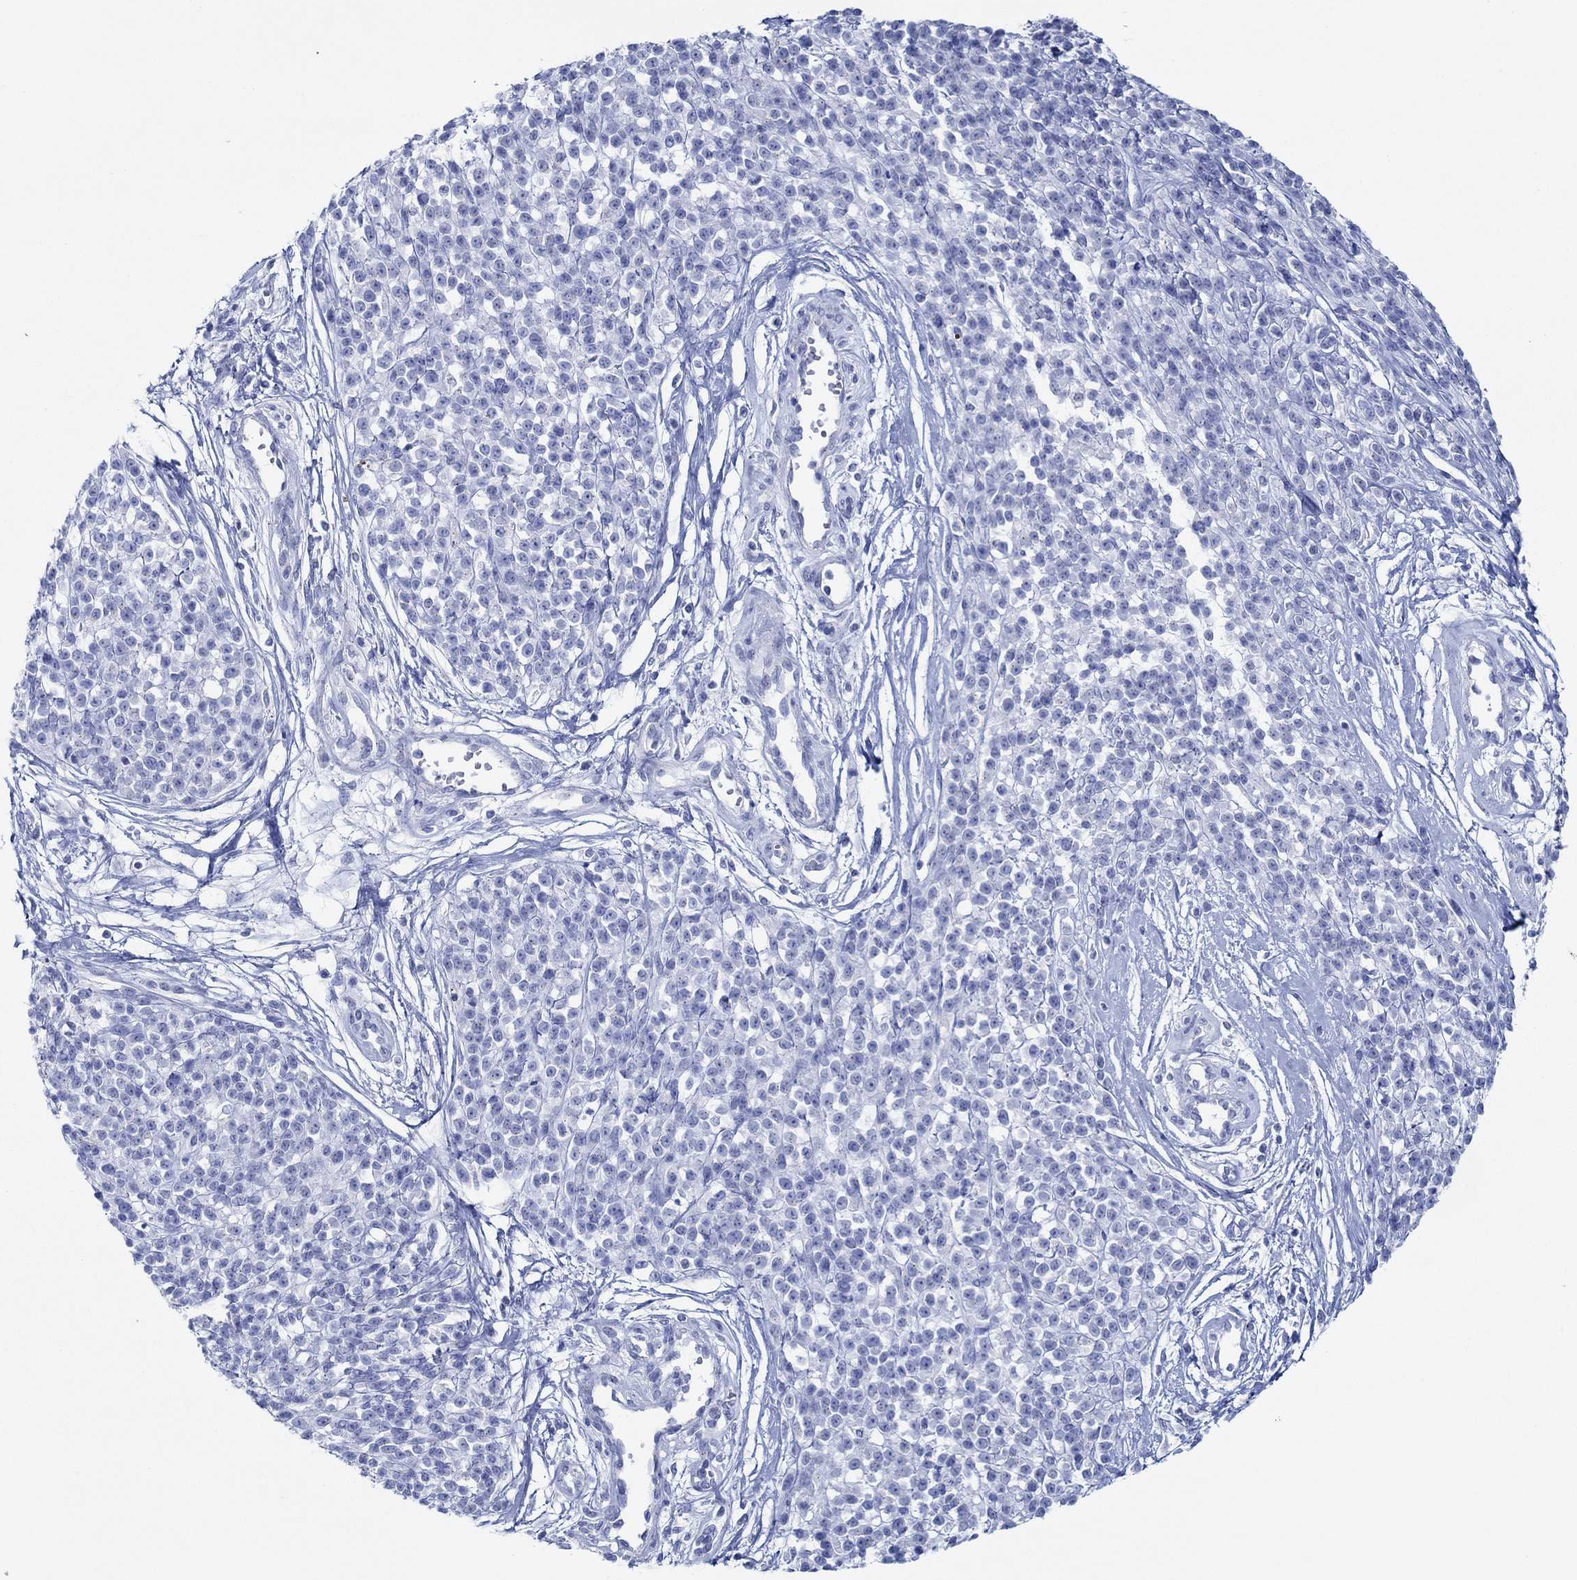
{"staining": {"intensity": "negative", "quantity": "none", "location": "none"}, "tissue": "melanoma", "cell_type": "Tumor cells", "image_type": "cancer", "snomed": [{"axis": "morphology", "description": "Malignant melanoma, NOS"}, {"axis": "topography", "description": "Skin"}, {"axis": "topography", "description": "Skin of trunk"}], "caption": "IHC of human malignant melanoma displays no staining in tumor cells.", "gene": "IGFBP6", "patient": {"sex": "male", "age": 74}}